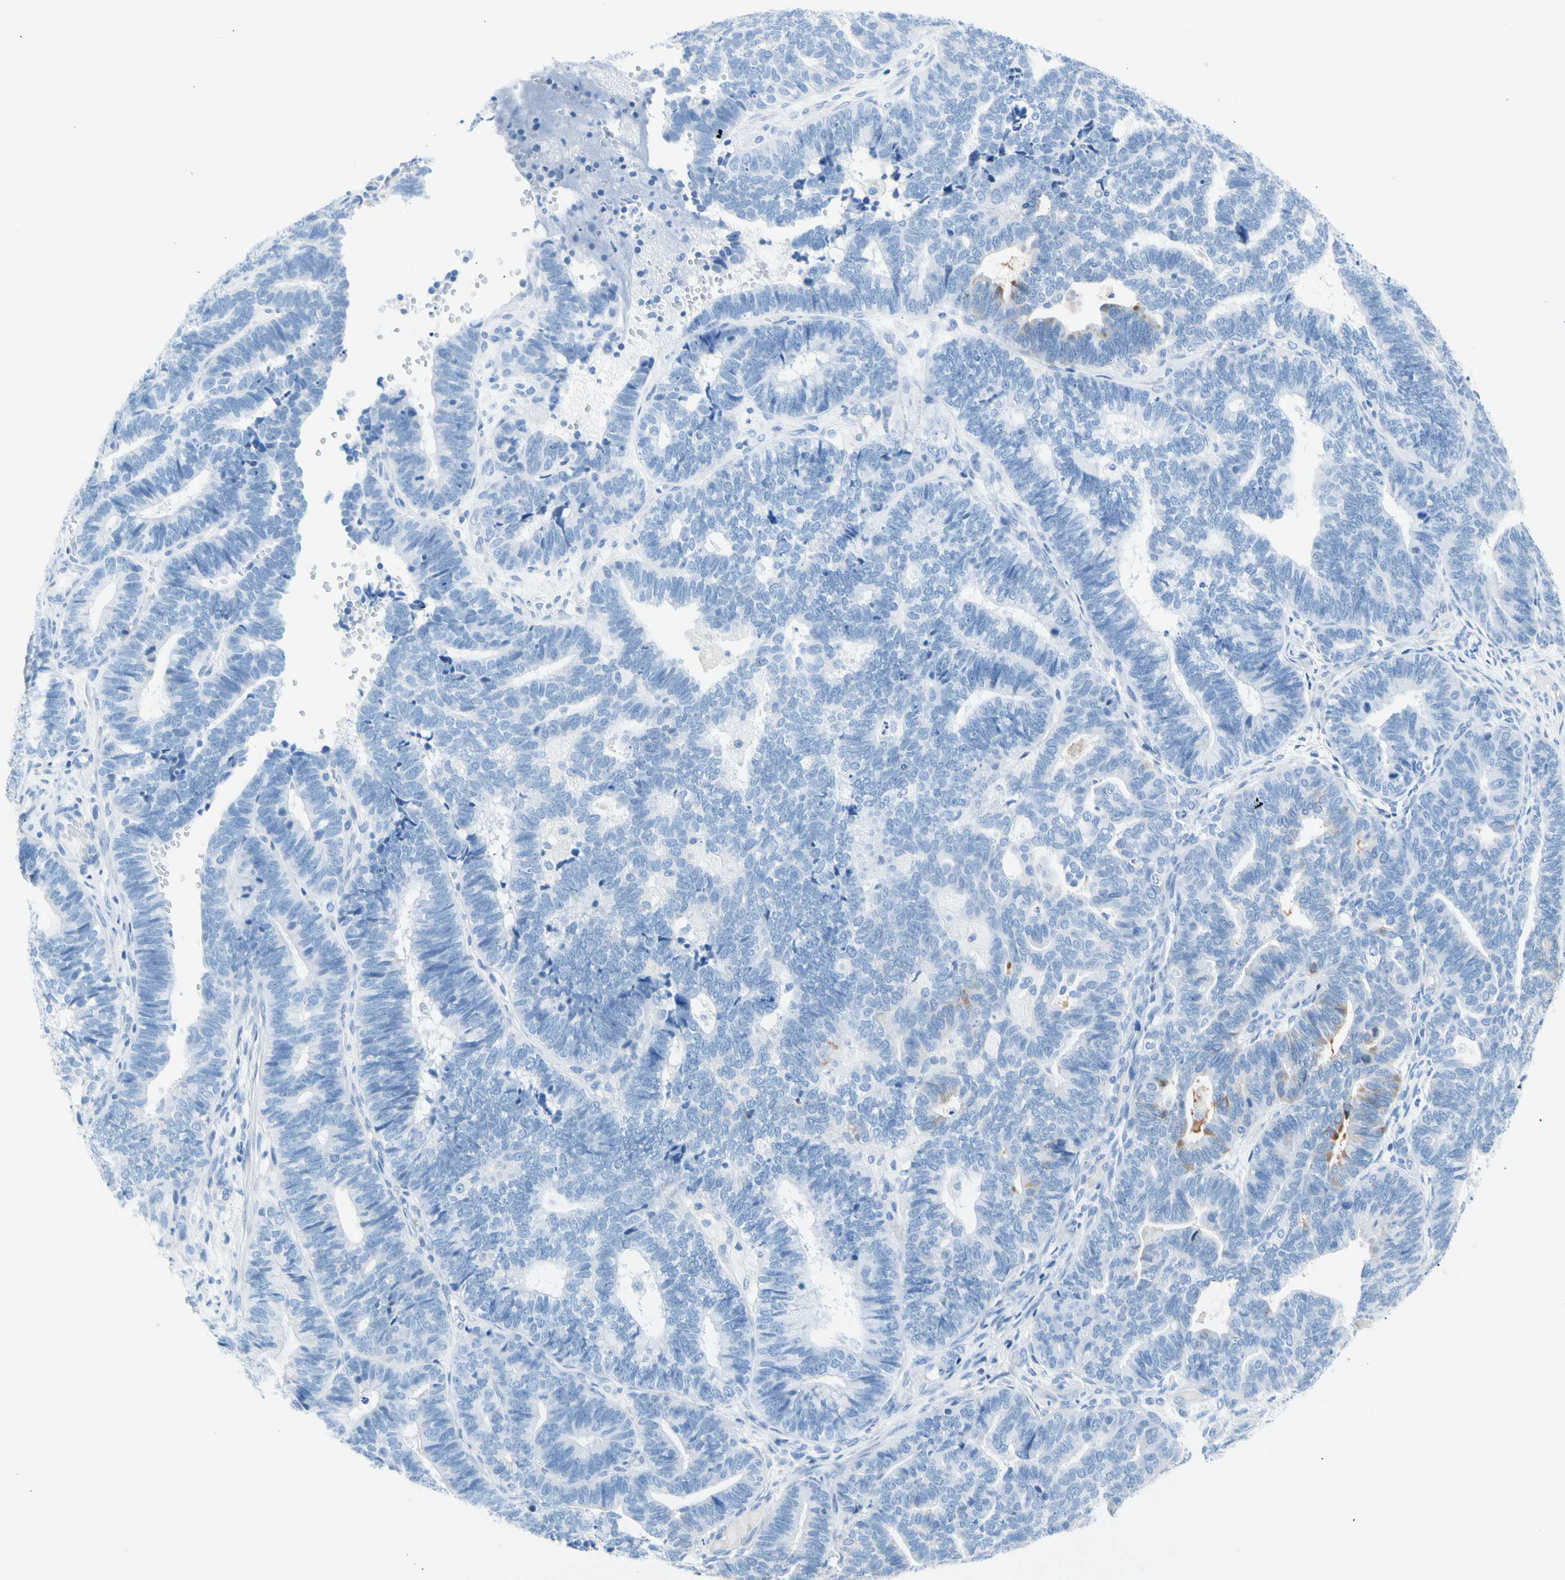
{"staining": {"intensity": "negative", "quantity": "none", "location": "none"}, "tissue": "endometrial cancer", "cell_type": "Tumor cells", "image_type": "cancer", "snomed": [{"axis": "morphology", "description": "Adenocarcinoma, NOS"}, {"axis": "topography", "description": "Endometrium"}], "caption": "The image demonstrates no significant positivity in tumor cells of endometrial adenocarcinoma. (Immunohistochemistry, brightfield microscopy, high magnification).", "gene": "CEL", "patient": {"sex": "female", "age": 70}}